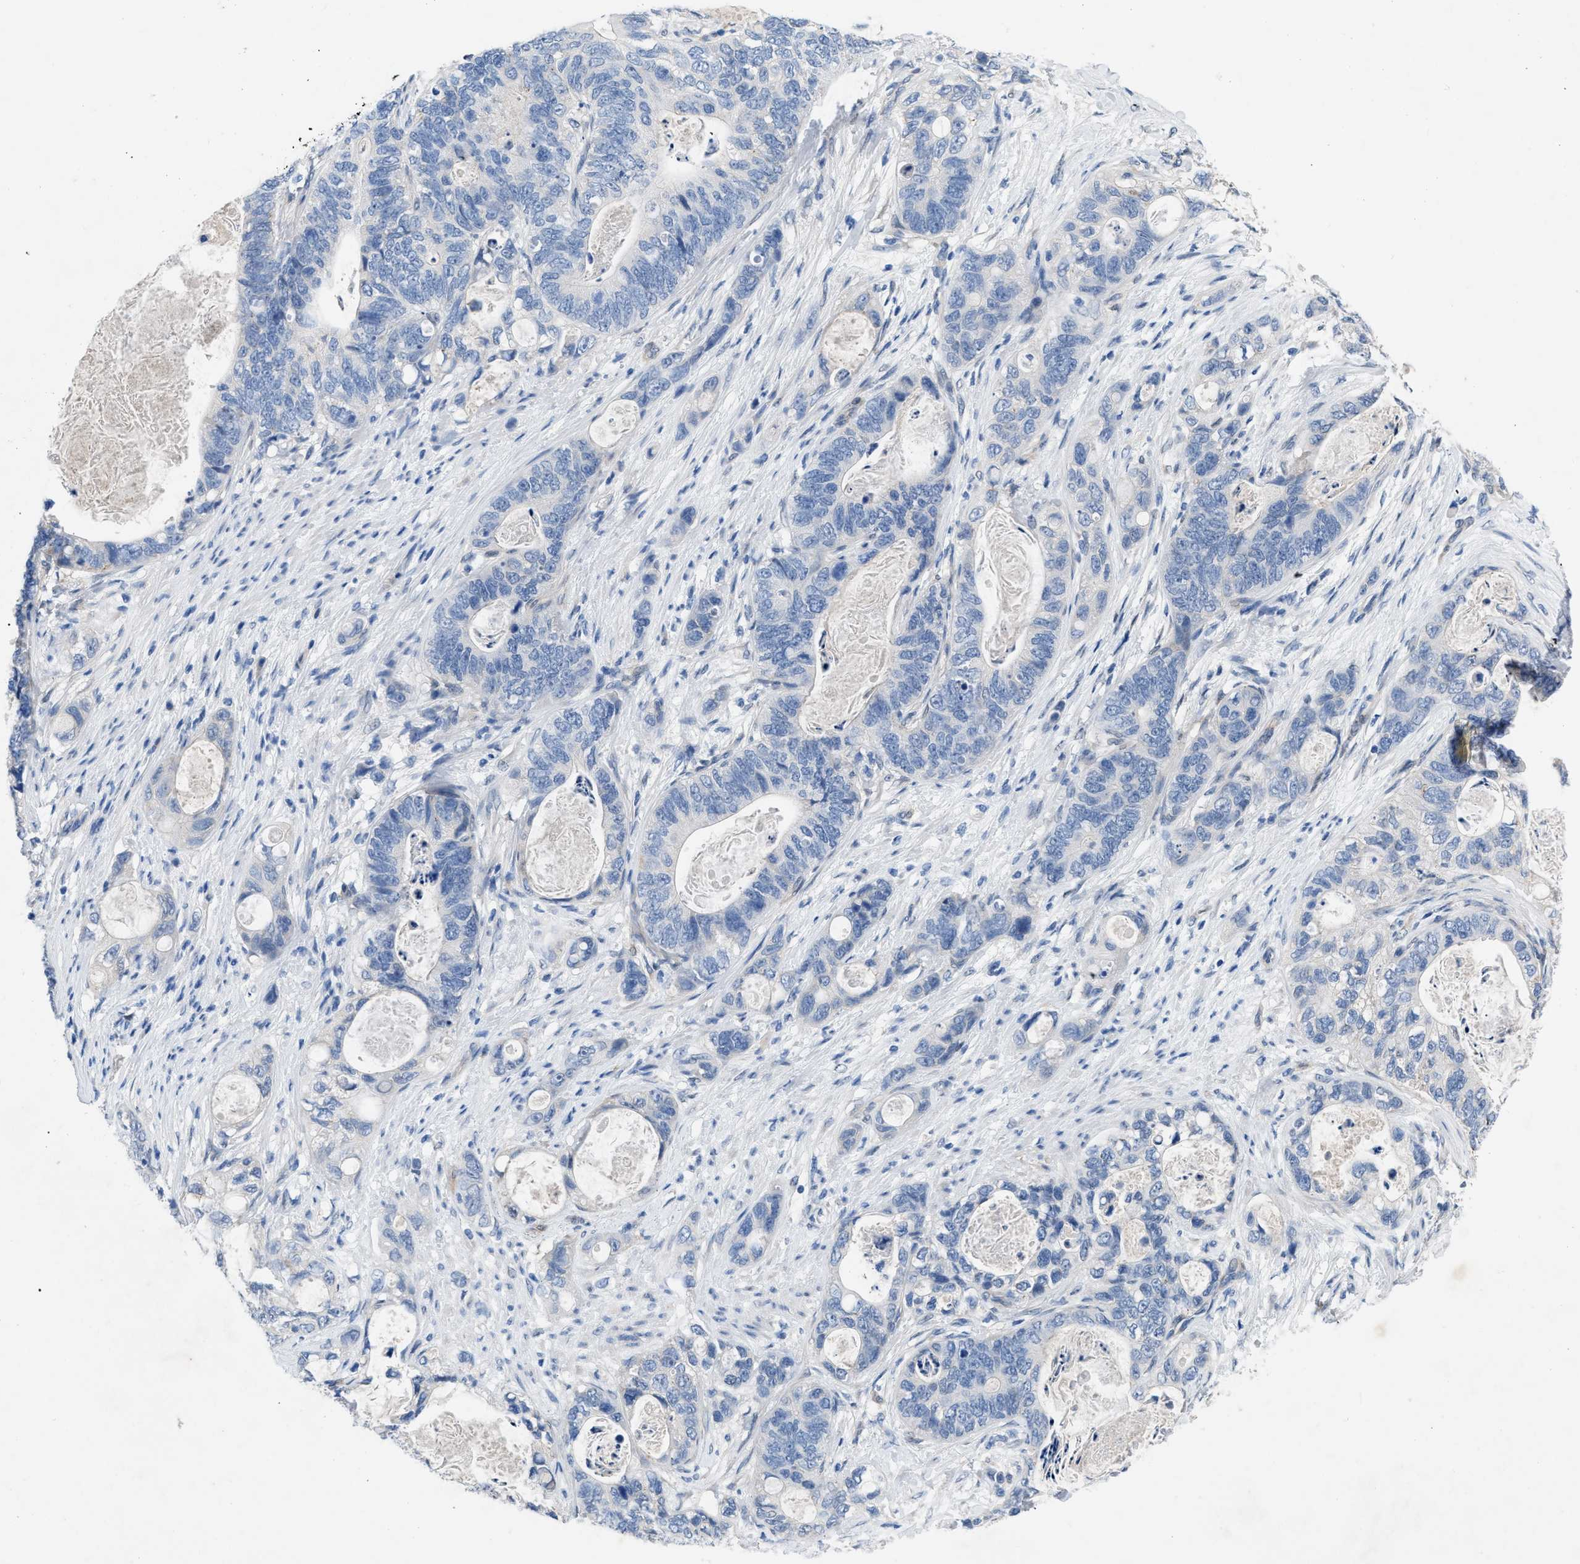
{"staining": {"intensity": "negative", "quantity": "none", "location": "none"}, "tissue": "stomach cancer", "cell_type": "Tumor cells", "image_type": "cancer", "snomed": [{"axis": "morphology", "description": "Normal tissue, NOS"}, {"axis": "morphology", "description": "Adenocarcinoma, NOS"}, {"axis": "topography", "description": "Stomach"}], "caption": "Tumor cells show no significant protein staining in stomach cancer (adenocarcinoma).", "gene": "RBP1", "patient": {"sex": "female", "age": 89}}